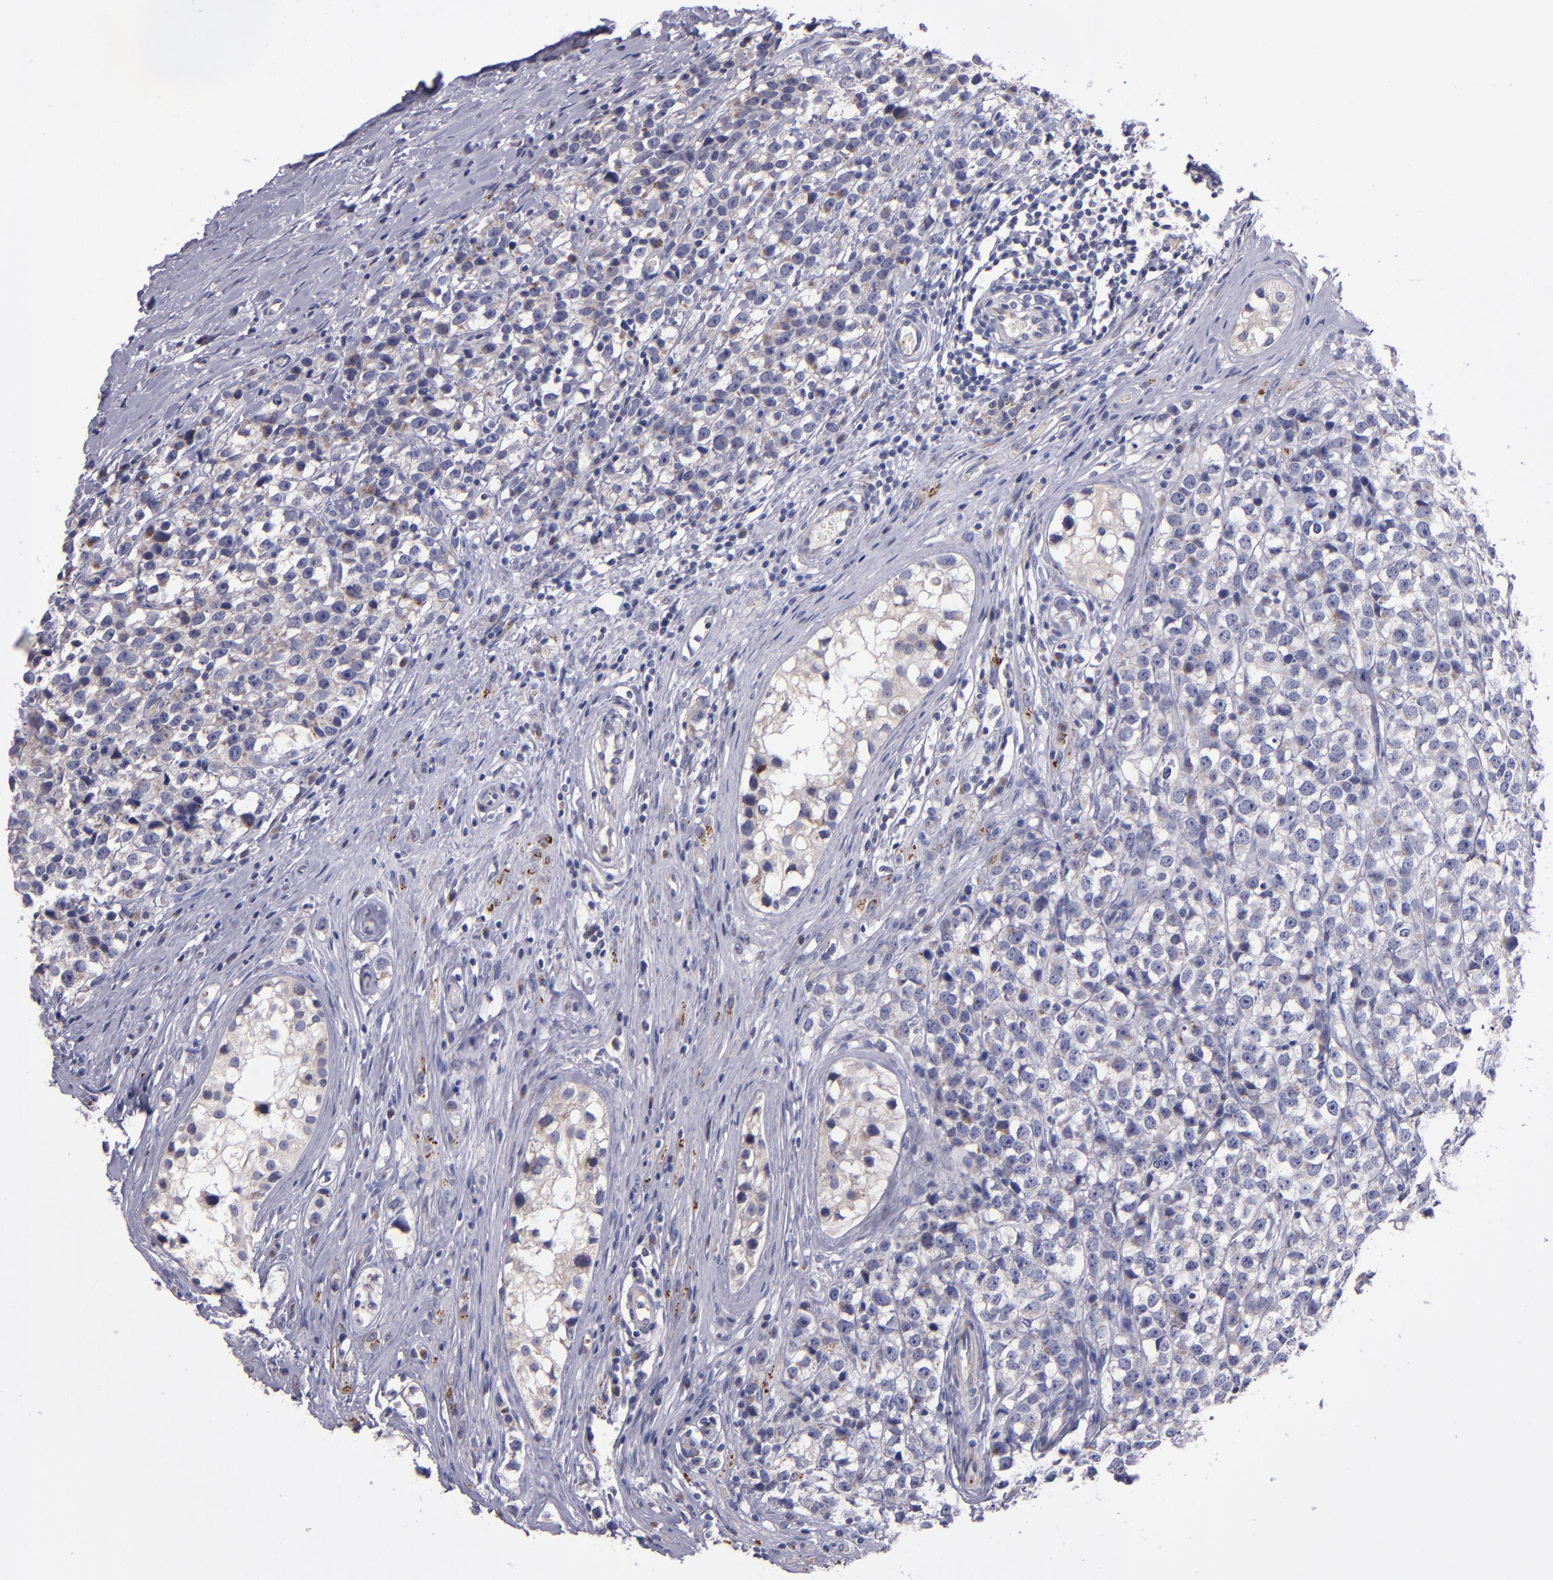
{"staining": {"intensity": "weak", "quantity": "25%-75%", "location": "cytoplasmic/membranous"}, "tissue": "testis cancer", "cell_type": "Tumor cells", "image_type": "cancer", "snomed": [{"axis": "morphology", "description": "Seminoma, NOS"}, {"axis": "topography", "description": "Testis"}], "caption": "IHC photomicrograph of human testis seminoma stained for a protein (brown), which shows low levels of weak cytoplasmic/membranous positivity in approximately 25%-75% of tumor cells.", "gene": "RAB41", "patient": {"sex": "male", "age": 25}}